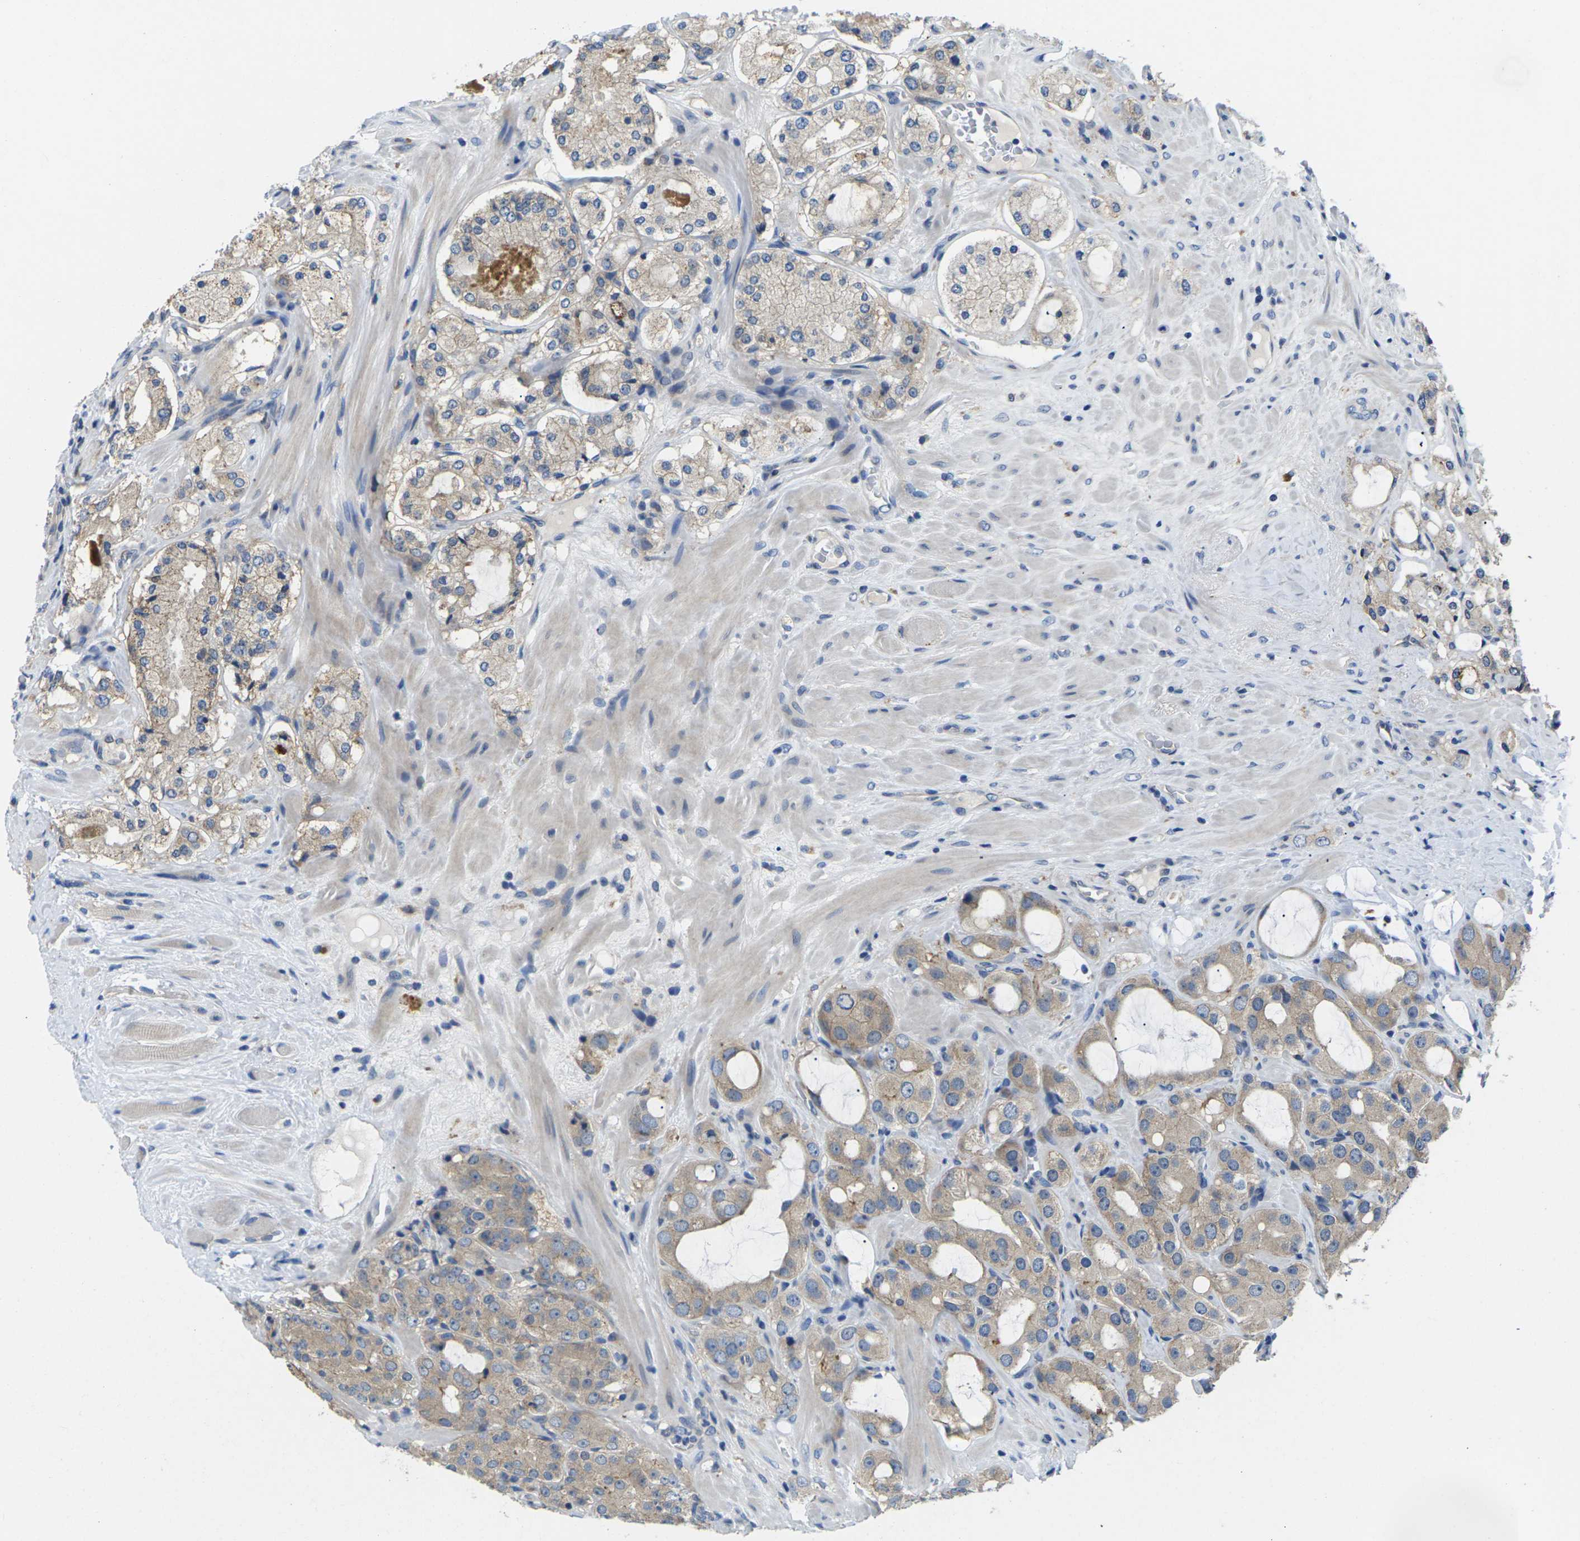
{"staining": {"intensity": "moderate", "quantity": ">75%", "location": "cytoplasmic/membranous"}, "tissue": "prostate cancer", "cell_type": "Tumor cells", "image_type": "cancer", "snomed": [{"axis": "morphology", "description": "Adenocarcinoma, High grade"}, {"axis": "topography", "description": "Prostate"}], "caption": "Prostate cancer (high-grade adenocarcinoma) stained with a brown dye reveals moderate cytoplasmic/membranous positive staining in about >75% of tumor cells.", "gene": "SCNN1A", "patient": {"sex": "male", "age": 65}}